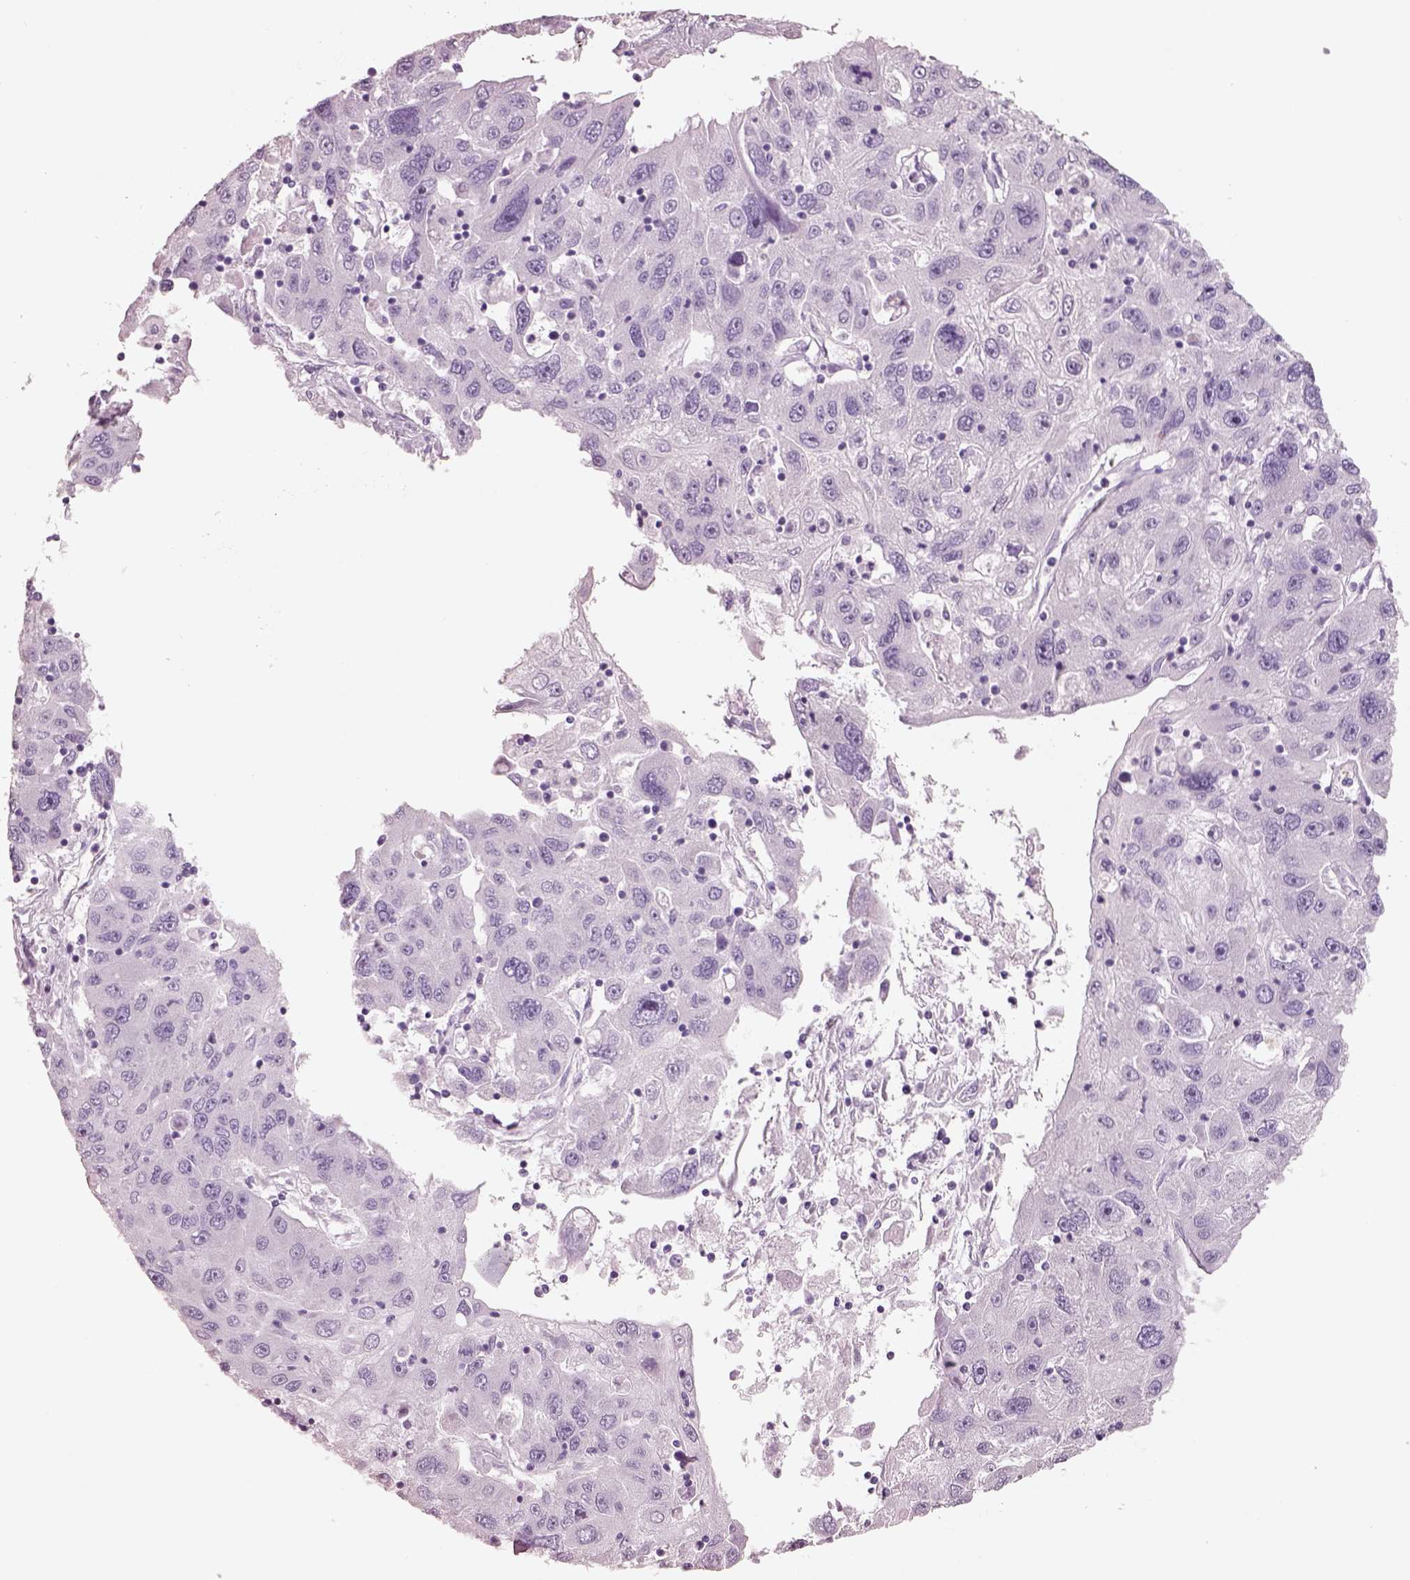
{"staining": {"intensity": "negative", "quantity": "none", "location": "none"}, "tissue": "stomach cancer", "cell_type": "Tumor cells", "image_type": "cancer", "snomed": [{"axis": "morphology", "description": "Adenocarcinoma, NOS"}, {"axis": "topography", "description": "Stomach"}], "caption": "Tumor cells show no significant protein expression in stomach cancer.", "gene": "PNOC", "patient": {"sex": "male", "age": 56}}